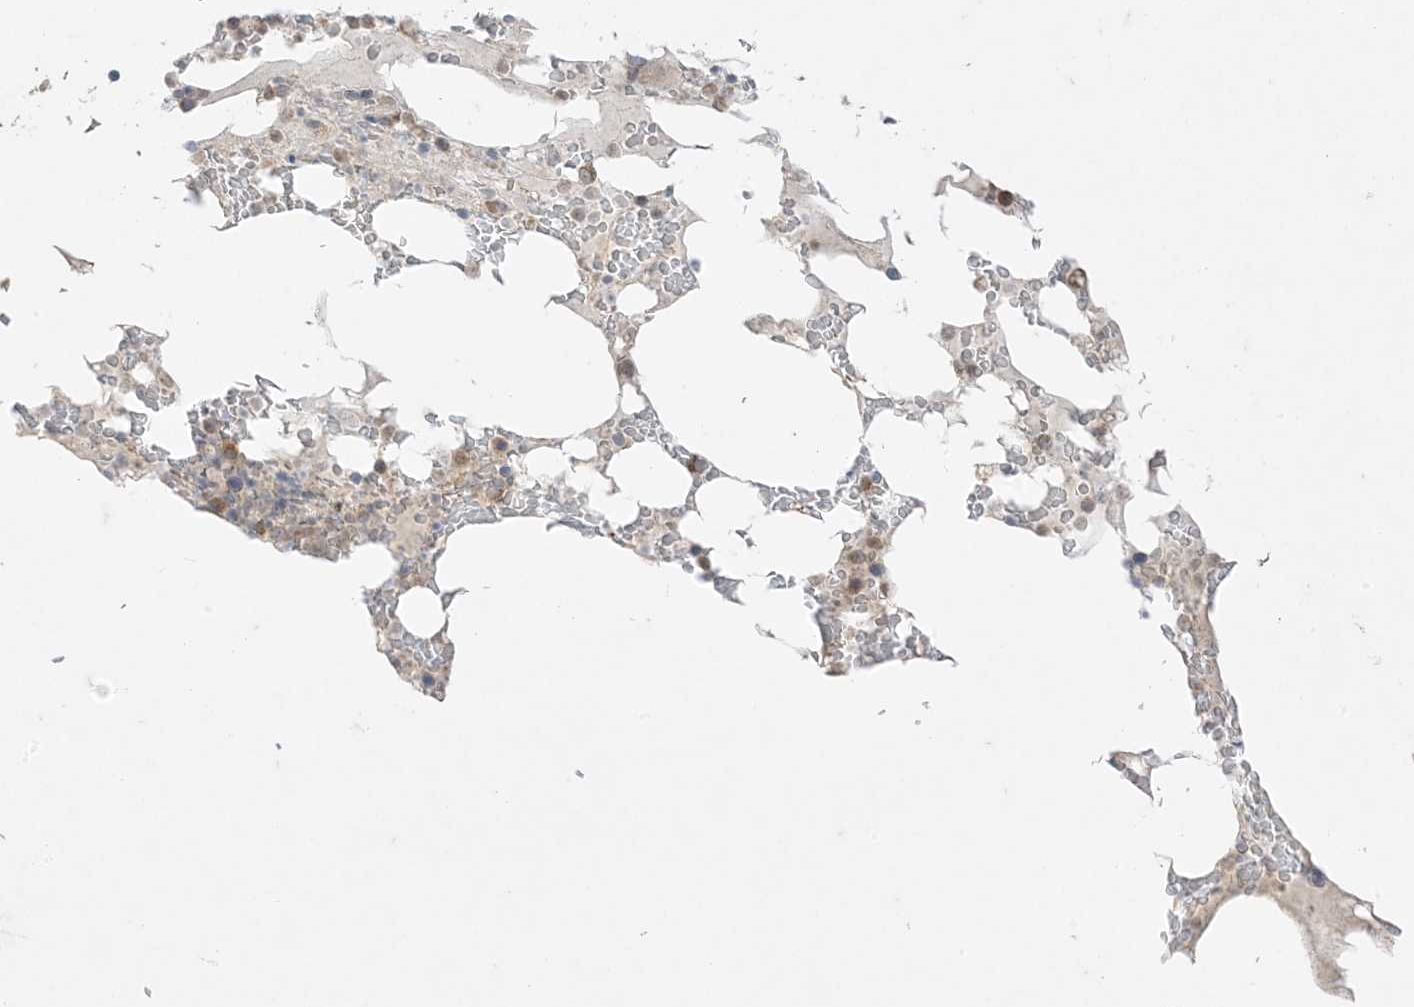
{"staining": {"intensity": "moderate", "quantity": "<25%", "location": "cytoplasmic/membranous"}, "tissue": "bone marrow", "cell_type": "Hematopoietic cells", "image_type": "normal", "snomed": [{"axis": "morphology", "description": "Normal tissue, NOS"}, {"axis": "topography", "description": "Bone marrow"}], "caption": "IHC (DAB) staining of benign human bone marrow reveals moderate cytoplasmic/membranous protein staining in approximately <25% of hematopoietic cells.", "gene": "ODC1", "patient": {"sex": "male", "age": 58}}